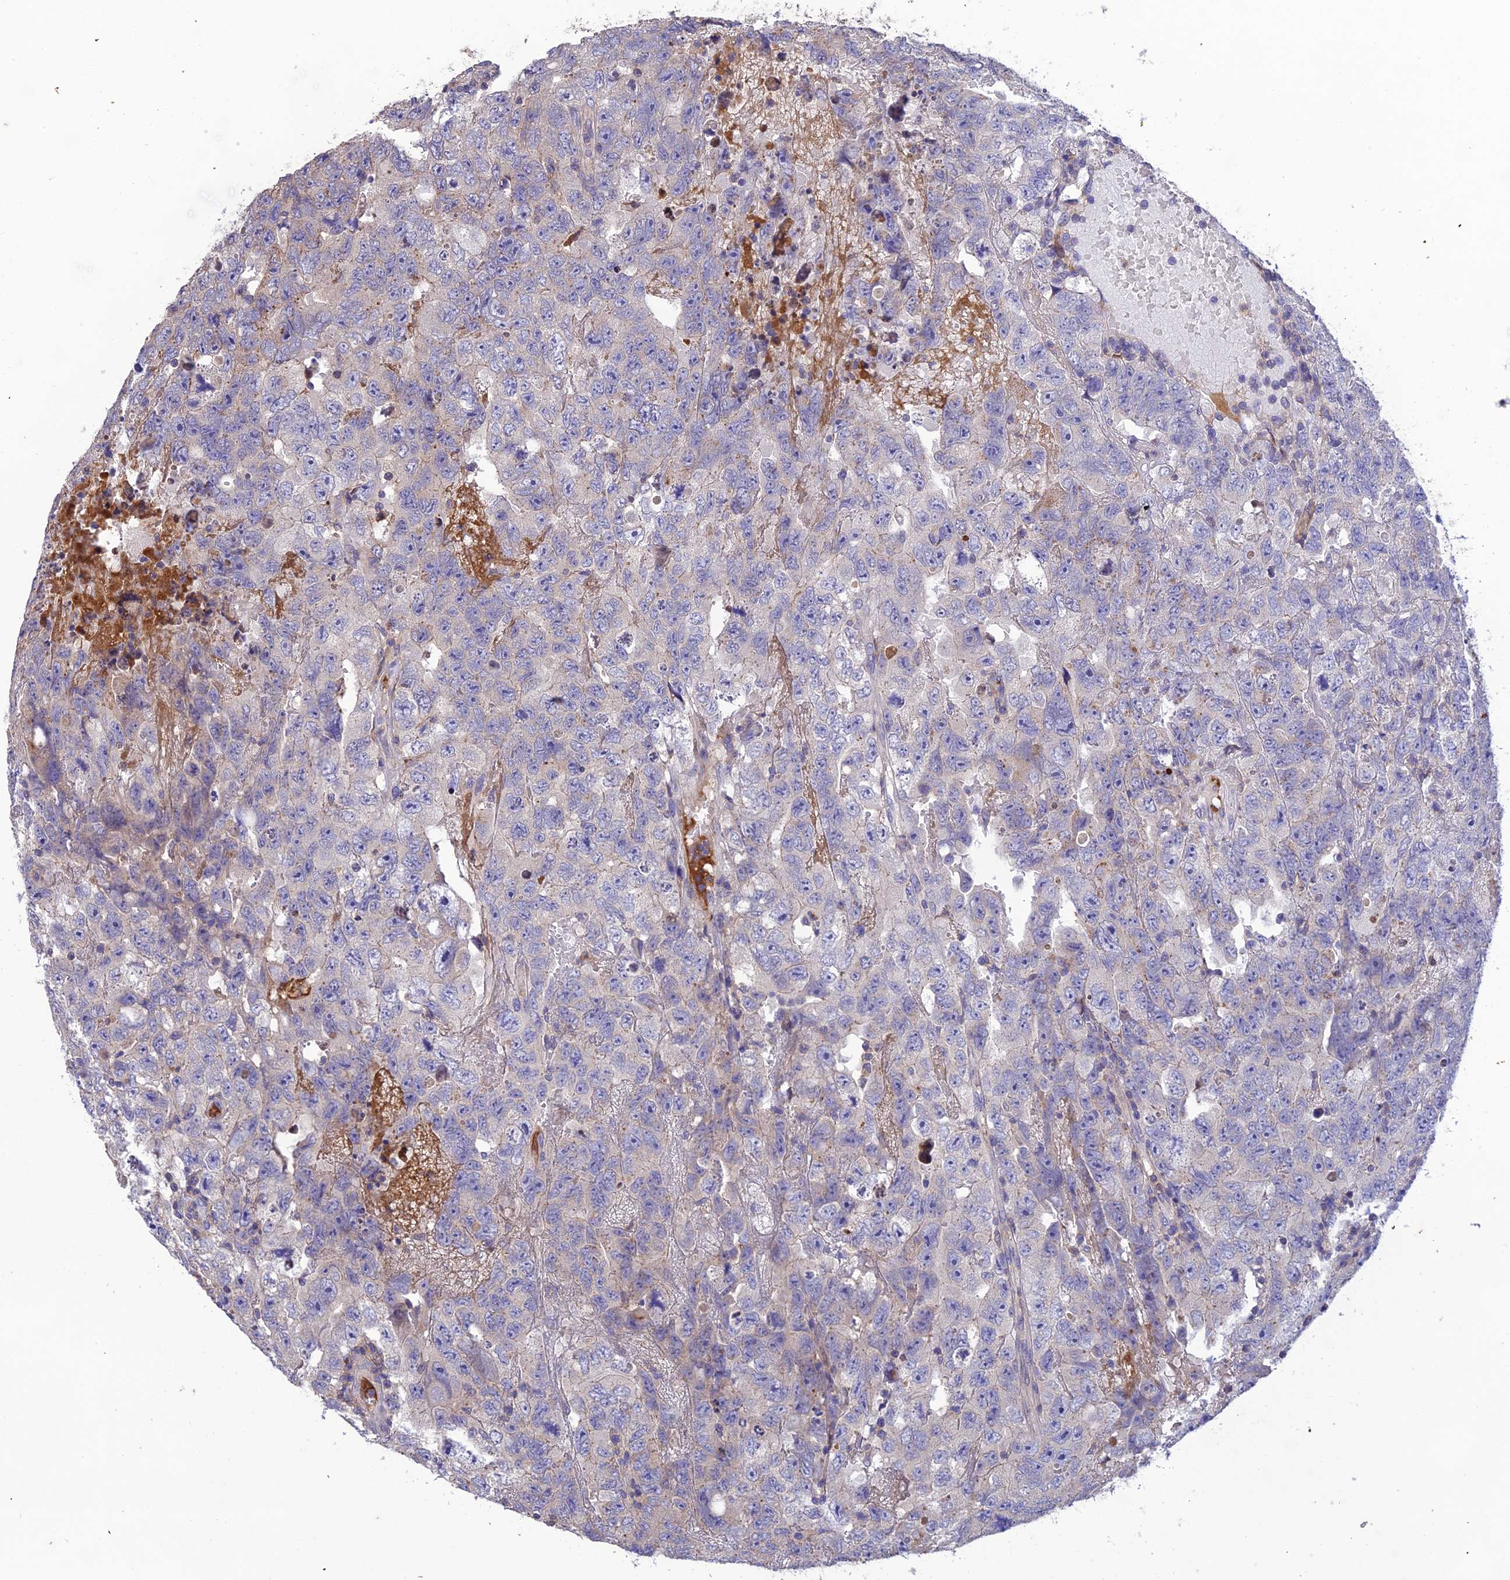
{"staining": {"intensity": "negative", "quantity": "none", "location": "none"}, "tissue": "testis cancer", "cell_type": "Tumor cells", "image_type": "cancer", "snomed": [{"axis": "morphology", "description": "Carcinoma, Embryonal, NOS"}, {"axis": "topography", "description": "Testis"}], "caption": "Tumor cells are negative for brown protein staining in embryonal carcinoma (testis).", "gene": "MIOS", "patient": {"sex": "male", "age": 45}}